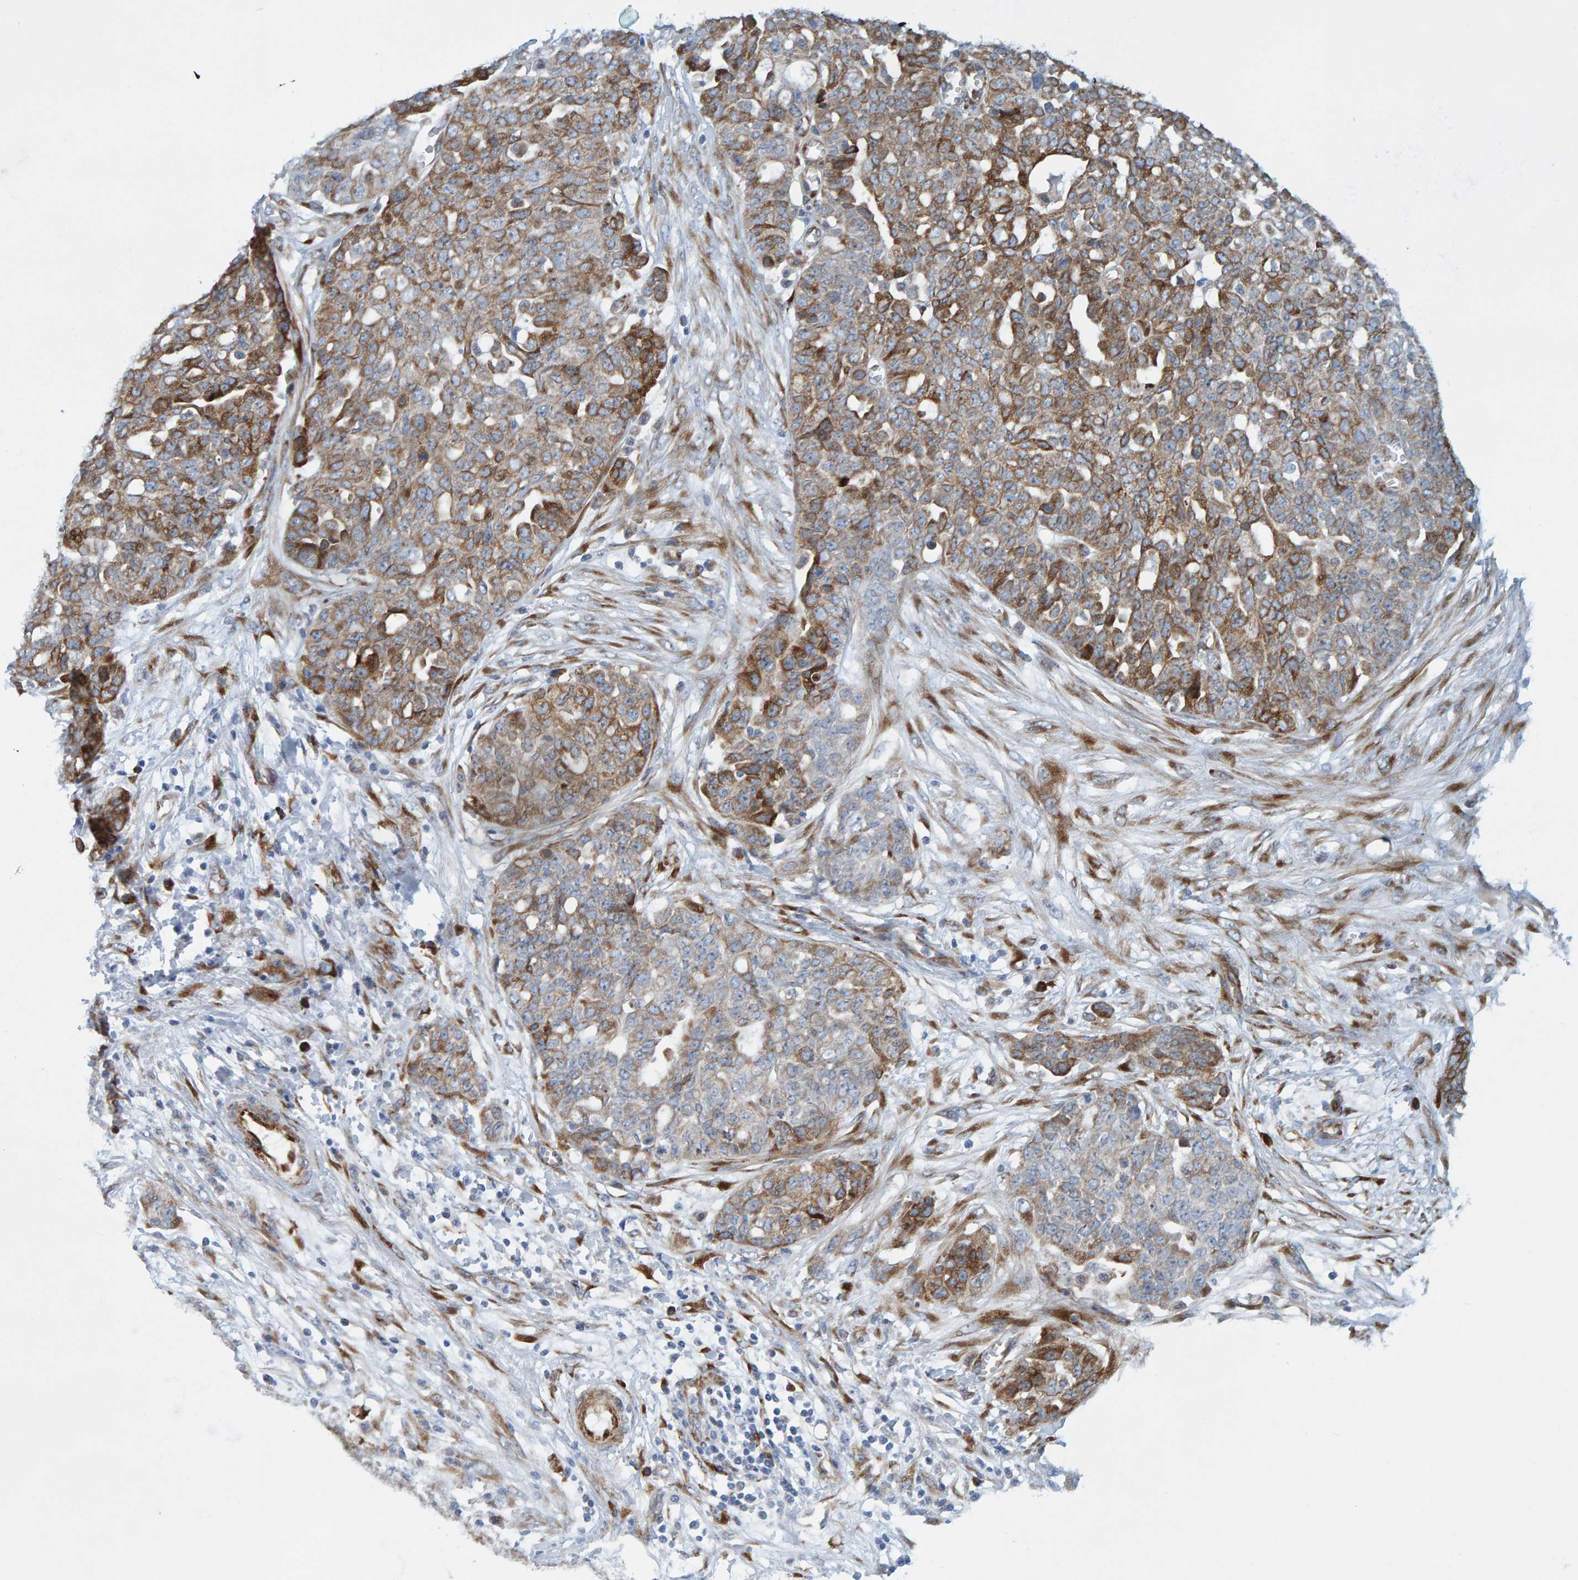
{"staining": {"intensity": "moderate", "quantity": ">75%", "location": "cytoplasmic/membranous"}, "tissue": "ovarian cancer", "cell_type": "Tumor cells", "image_type": "cancer", "snomed": [{"axis": "morphology", "description": "Cystadenocarcinoma, serous, NOS"}, {"axis": "topography", "description": "Soft tissue"}, {"axis": "topography", "description": "Ovary"}], "caption": "Protein staining of ovarian serous cystadenocarcinoma tissue reveals moderate cytoplasmic/membranous positivity in about >75% of tumor cells. (Stains: DAB in brown, nuclei in blue, Microscopy: brightfield microscopy at high magnification).", "gene": "MMP16", "patient": {"sex": "female", "age": 57}}